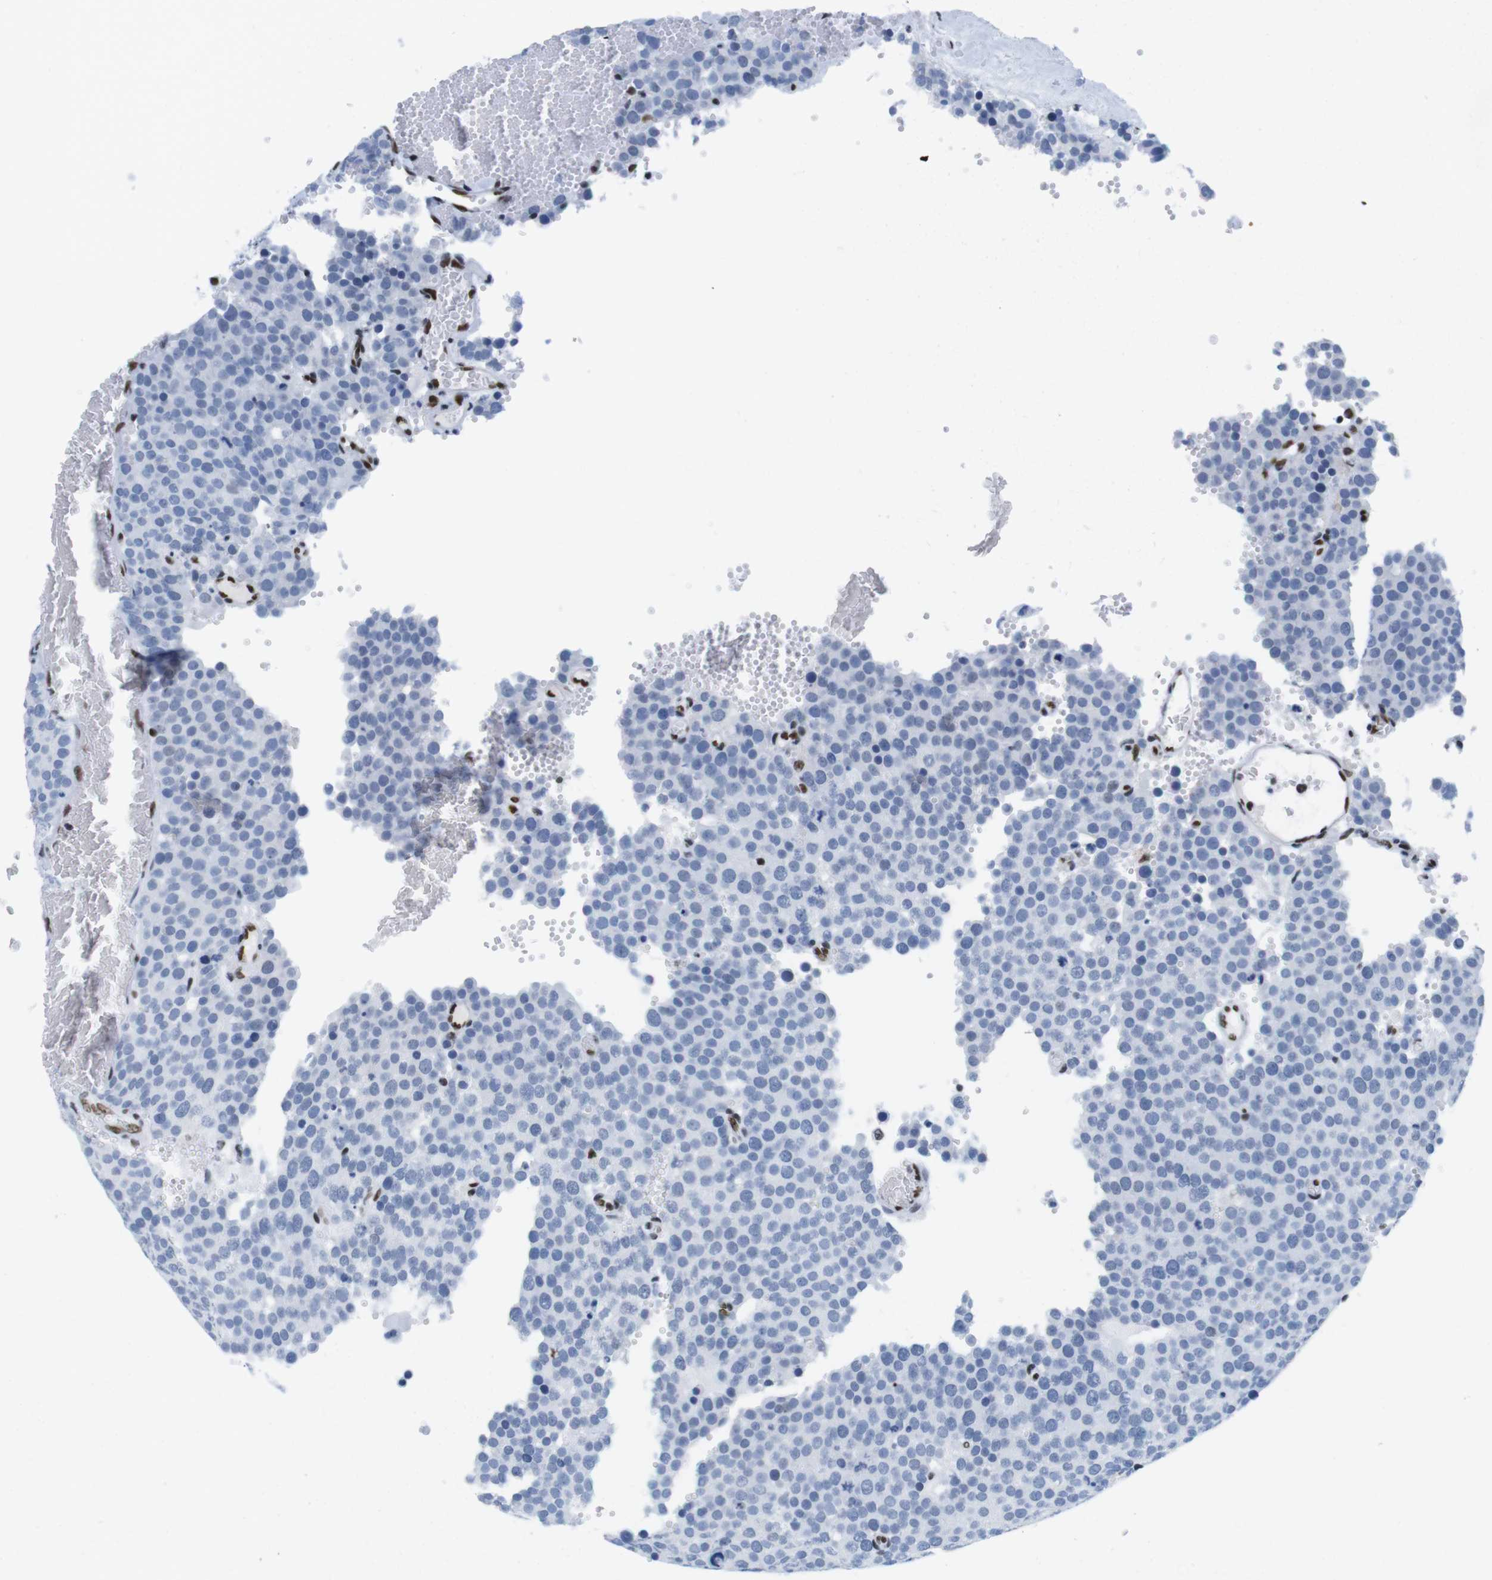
{"staining": {"intensity": "negative", "quantity": "none", "location": "none"}, "tissue": "testis cancer", "cell_type": "Tumor cells", "image_type": "cancer", "snomed": [{"axis": "morphology", "description": "Normal tissue, NOS"}, {"axis": "morphology", "description": "Seminoma, NOS"}, {"axis": "topography", "description": "Testis"}], "caption": "Testis cancer (seminoma) was stained to show a protein in brown. There is no significant staining in tumor cells. (DAB (3,3'-diaminobenzidine) immunohistochemistry (IHC) with hematoxylin counter stain).", "gene": "IFI16", "patient": {"sex": "male", "age": 71}}